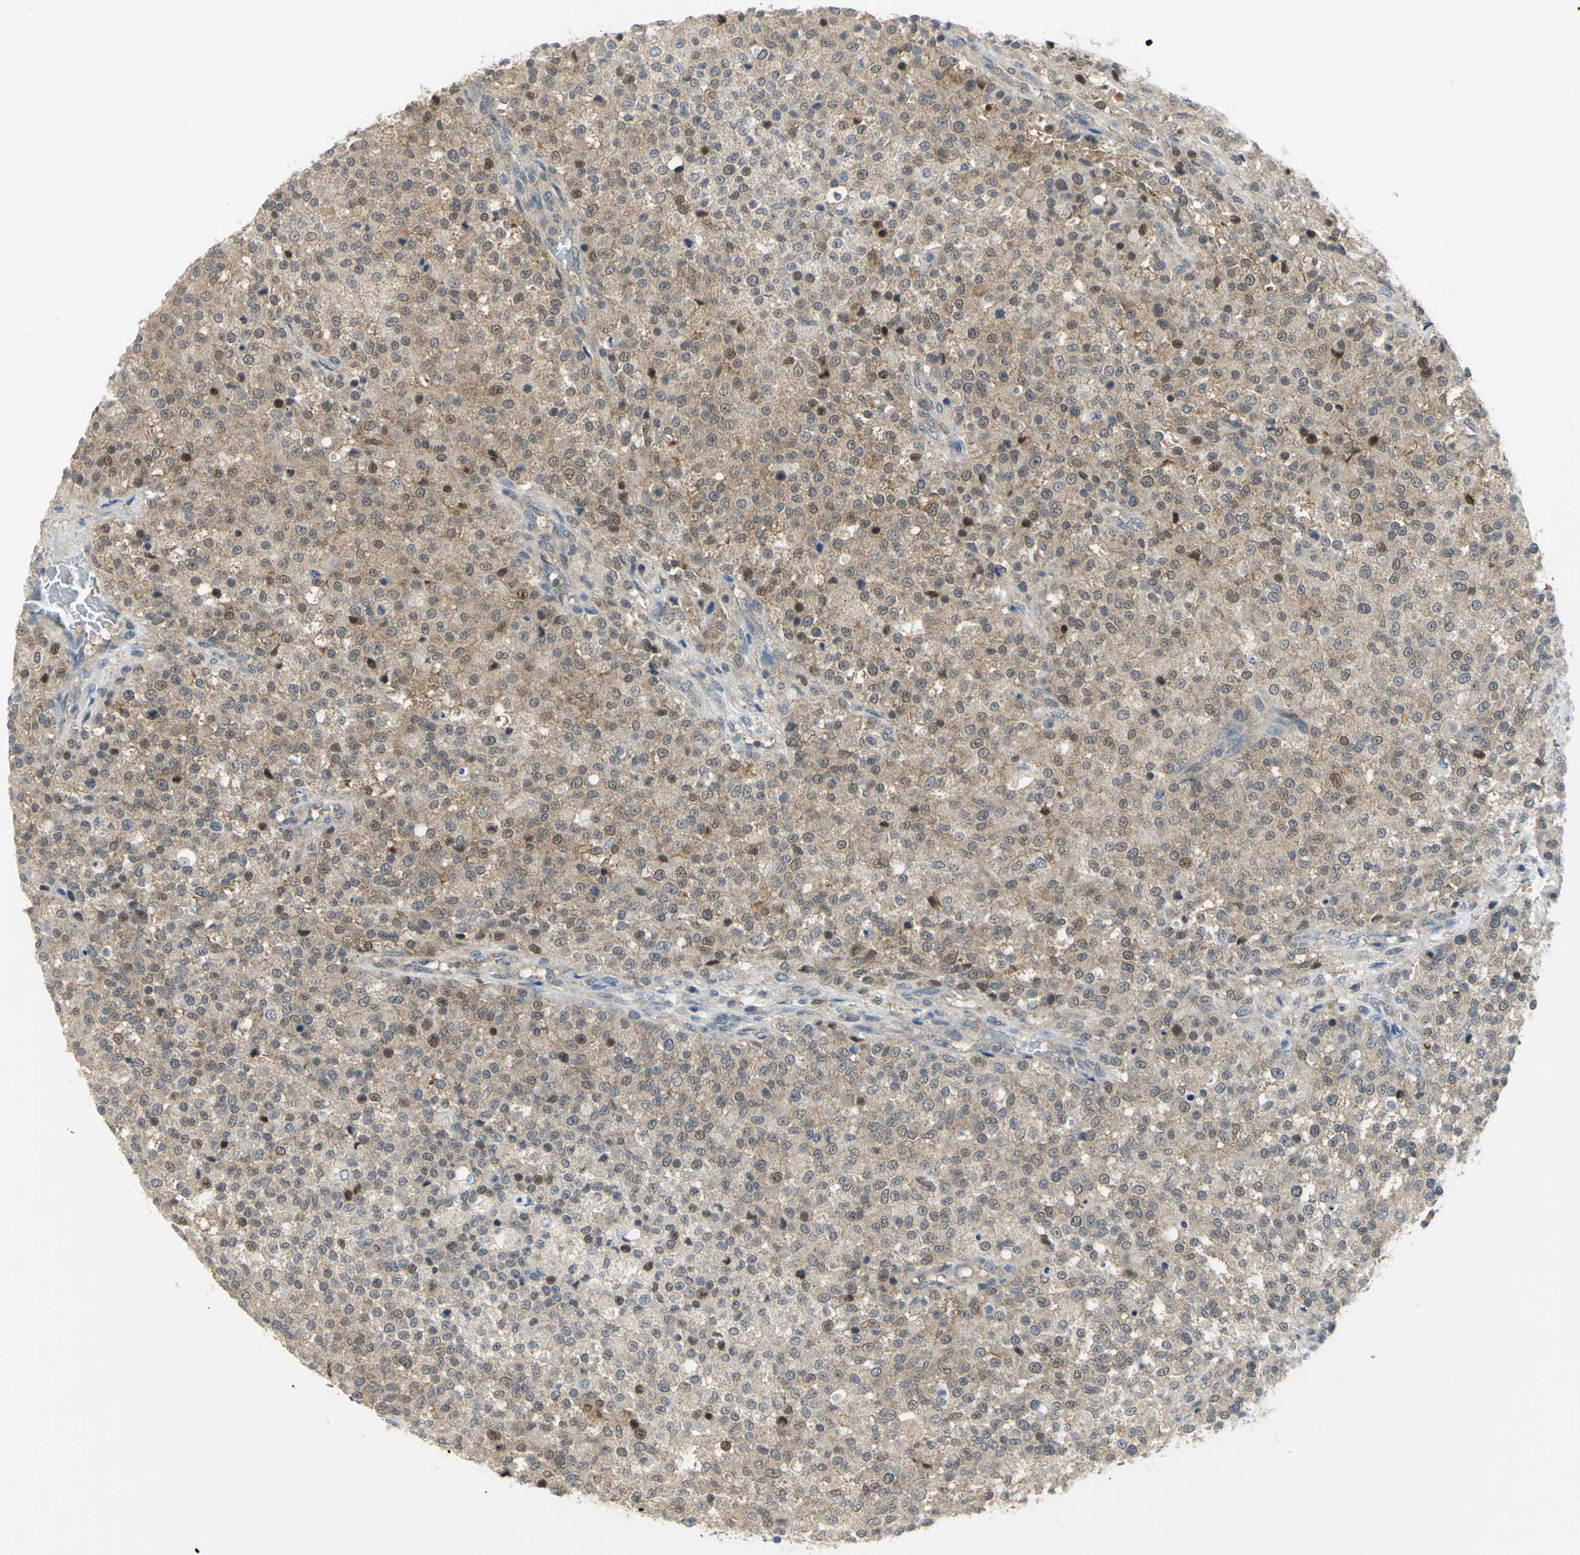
{"staining": {"intensity": "weak", "quantity": ">75%", "location": "cytoplasmic/membranous,nuclear"}, "tissue": "testis cancer", "cell_type": "Tumor cells", "image_type": "cancer", "snomed": [{"axis": "morphology", "description": "Seminoma, NOS"}, {"axis": "topography", "description": "Testis"}], "caption": "High-magnification brightfield microscopy of testis cancer (seminoma) stained with DAB (brown) and counterstained with hematoxylin (blue). tumor cells exhibit weak cytoplasmic/membranous and nuclear staining is present in about>75% of cells.", "gene": "PPIA", "patient": {"sex": "male", "age": 59}}